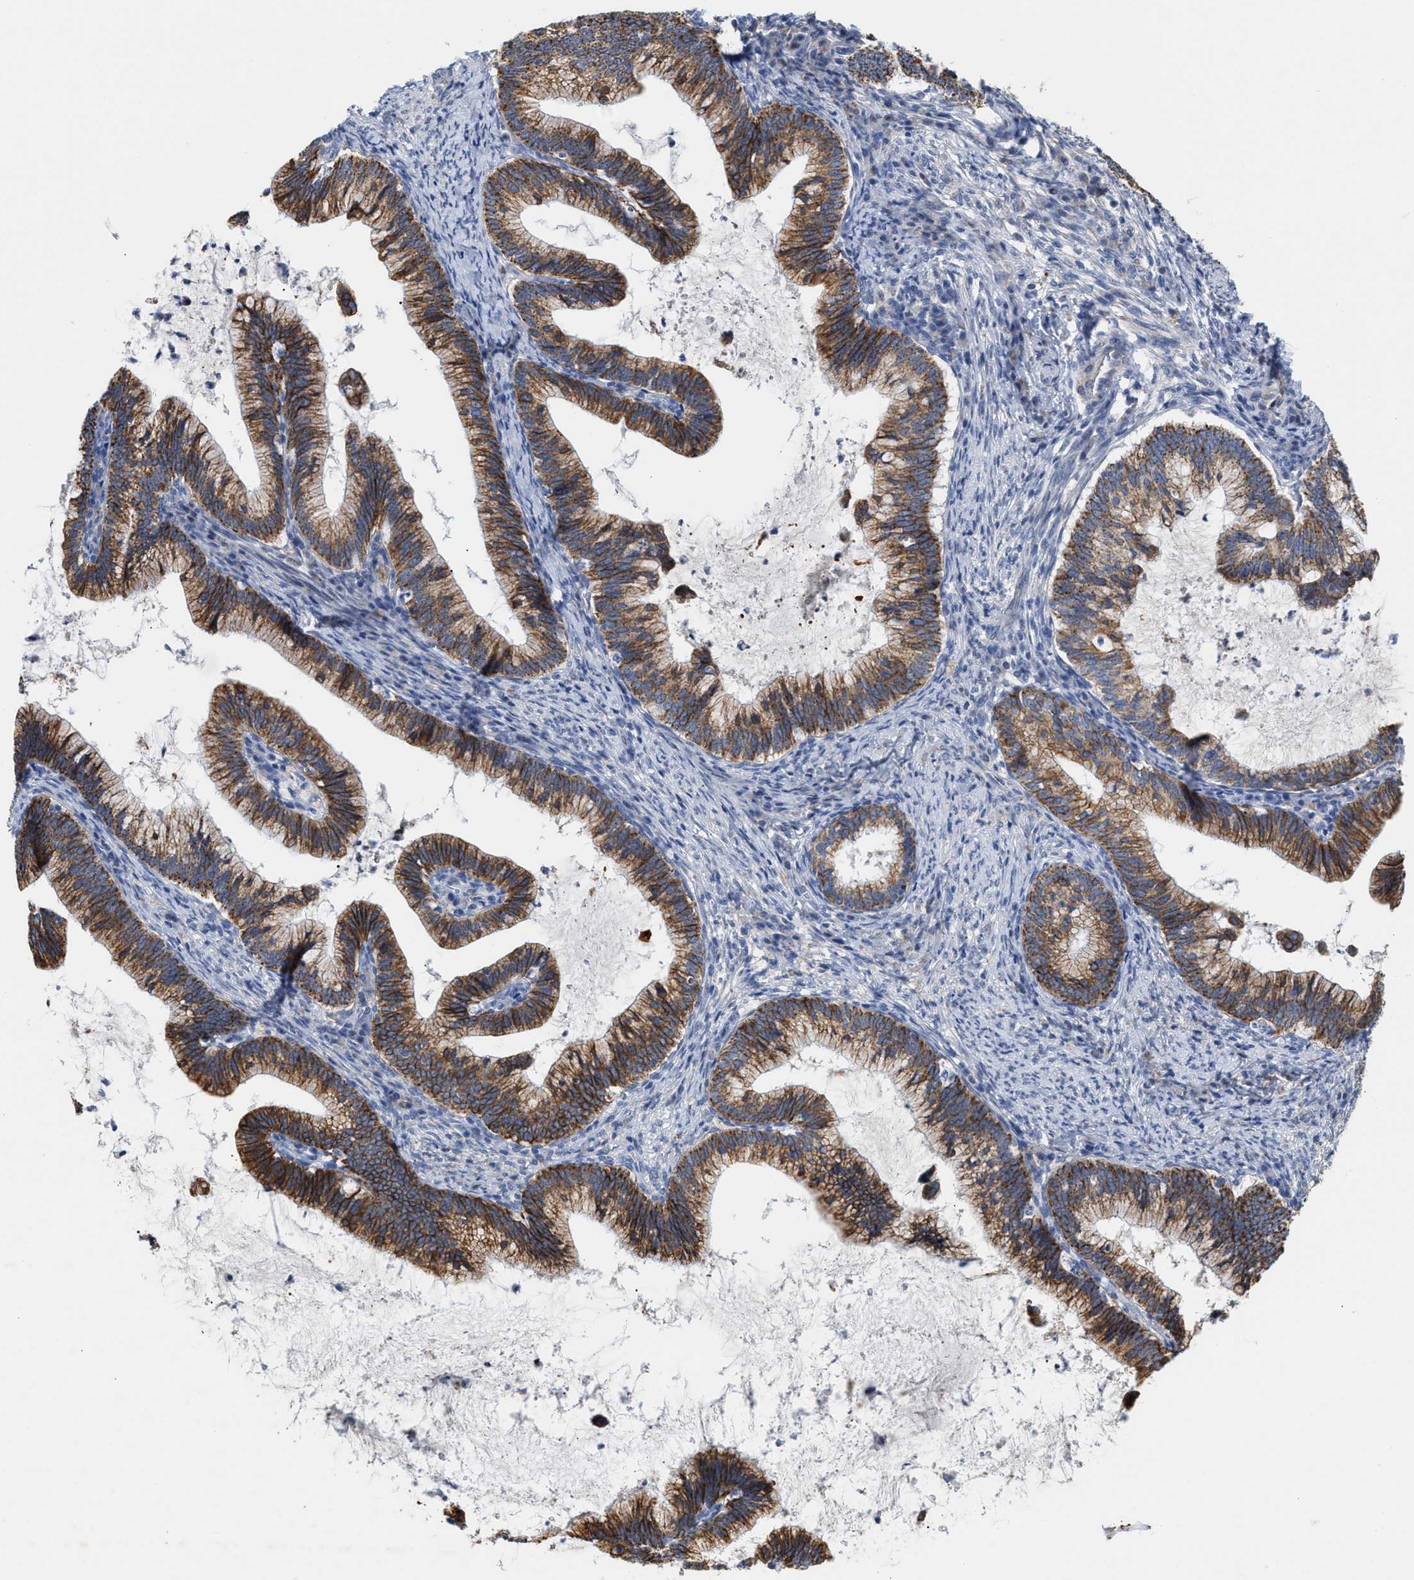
{"staining": {"intensity": "moderate", "quantity": ">75%", "location": "cytoplasmic/membranous"}, "tissue": "cervical cancer", "cell_type": "Tumor cells", "image_type": "cancer", "snomed": [{"axis": "morphology", "description": "Adenocarcinoma, NOS"}, {"axis": "topography", "description": "Cervix"}], "caption": "Tumor cells reveal medium levels of moderate cytoplasmic/membranous expression in approximately >75% of cells in human cervical adenocarcinoma.", "gene": "JAG1", "patient": {"sex": "female", "age": 36}}